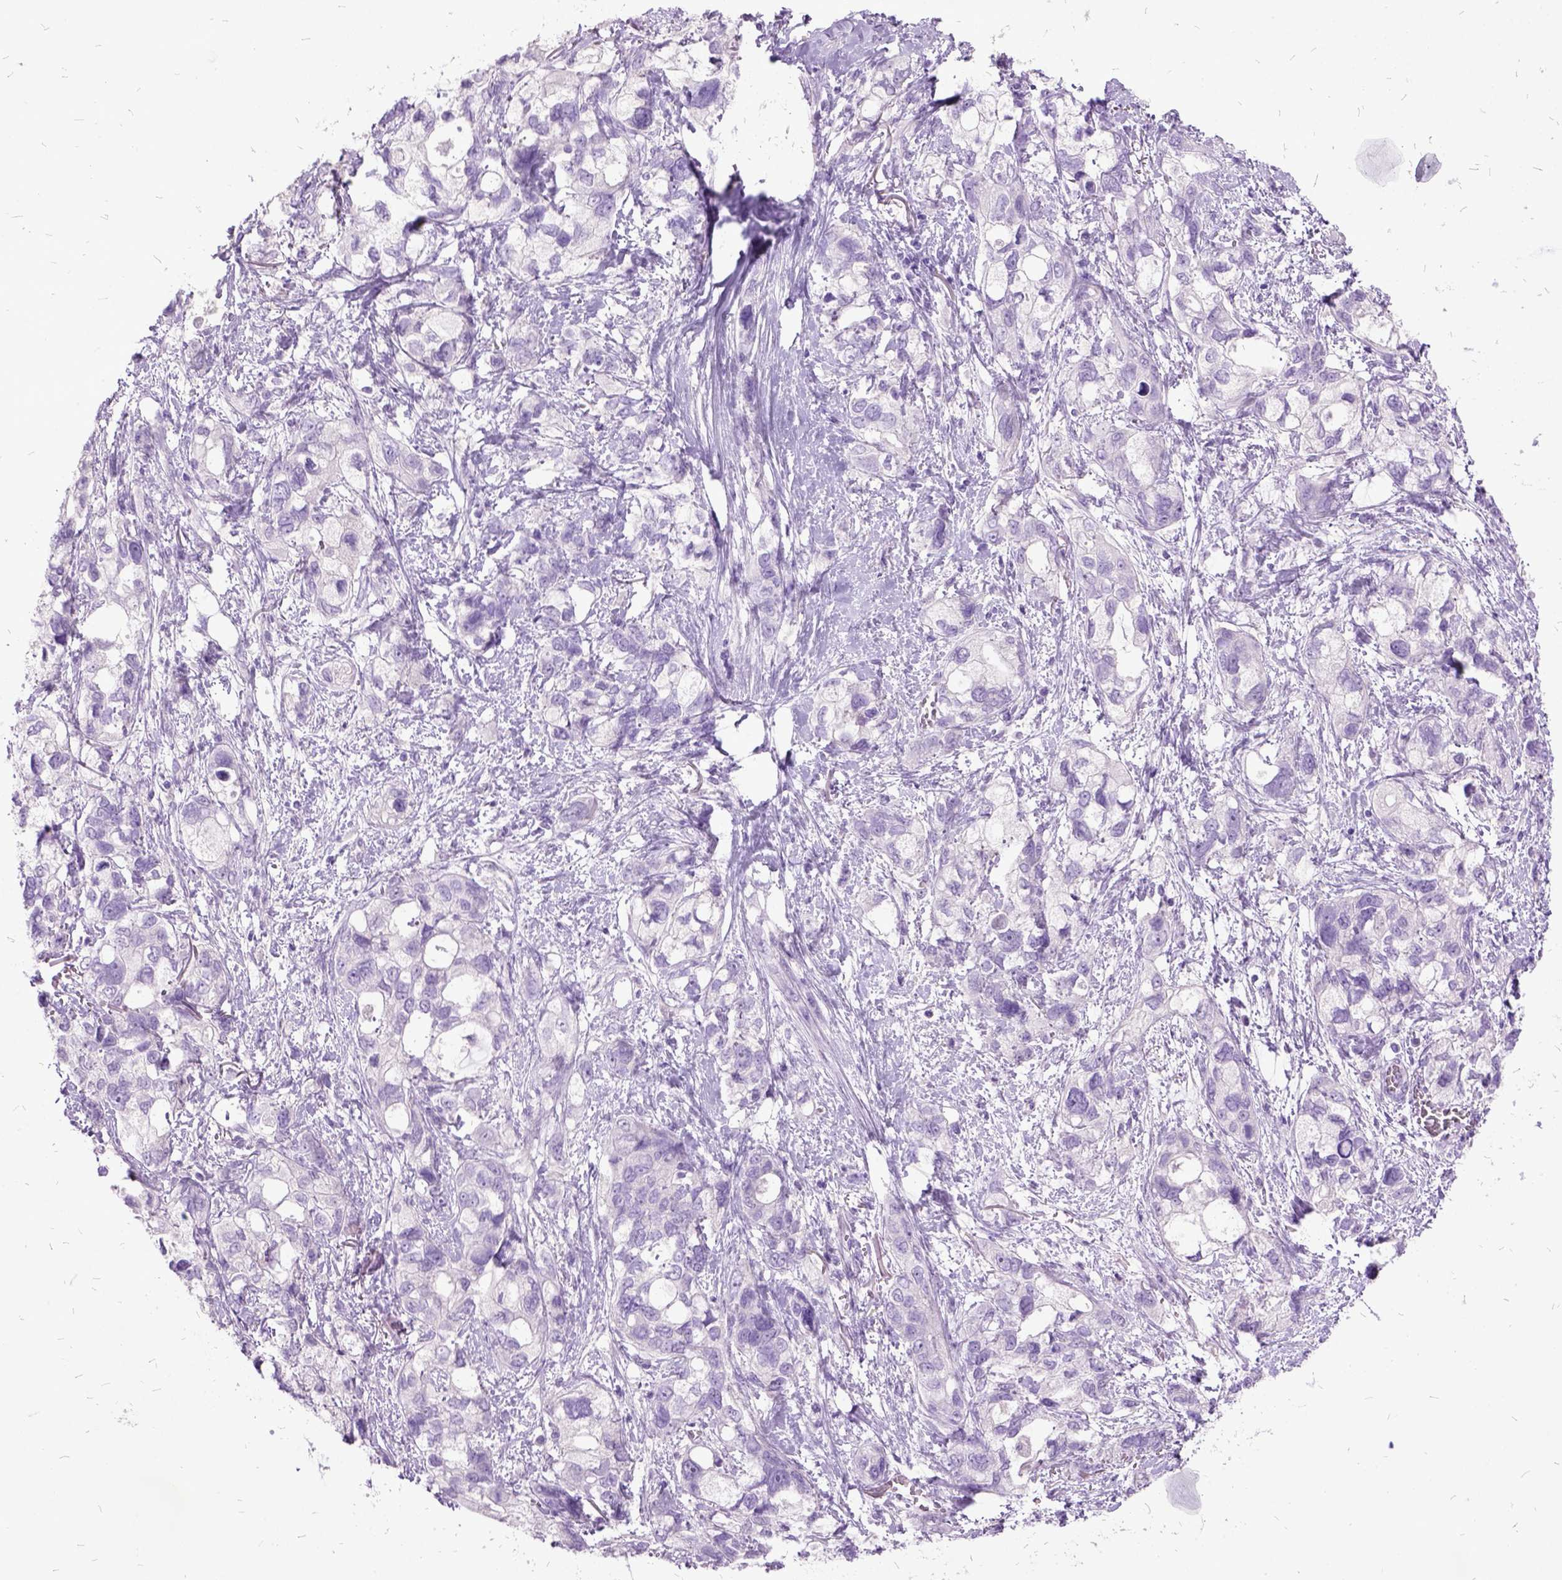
{"staining": {"intensity": "negative", "quantity": "none", "location": "none"}, "tissue": "stomach cancer", "cell_type": "Tumor cells", "image_type": "cancer", "snomed": [{"axis": "morphology", "description": "Adenocarcinoma, NOS"}, {"axis": "topography", "description": "Stomach, upper"}], "caption": "The micrograph demonstrates no staining of tumor cells in stomach adenocarcinoma.", "gene": "MME", "patient": {"sex": "female", "age": 81}}